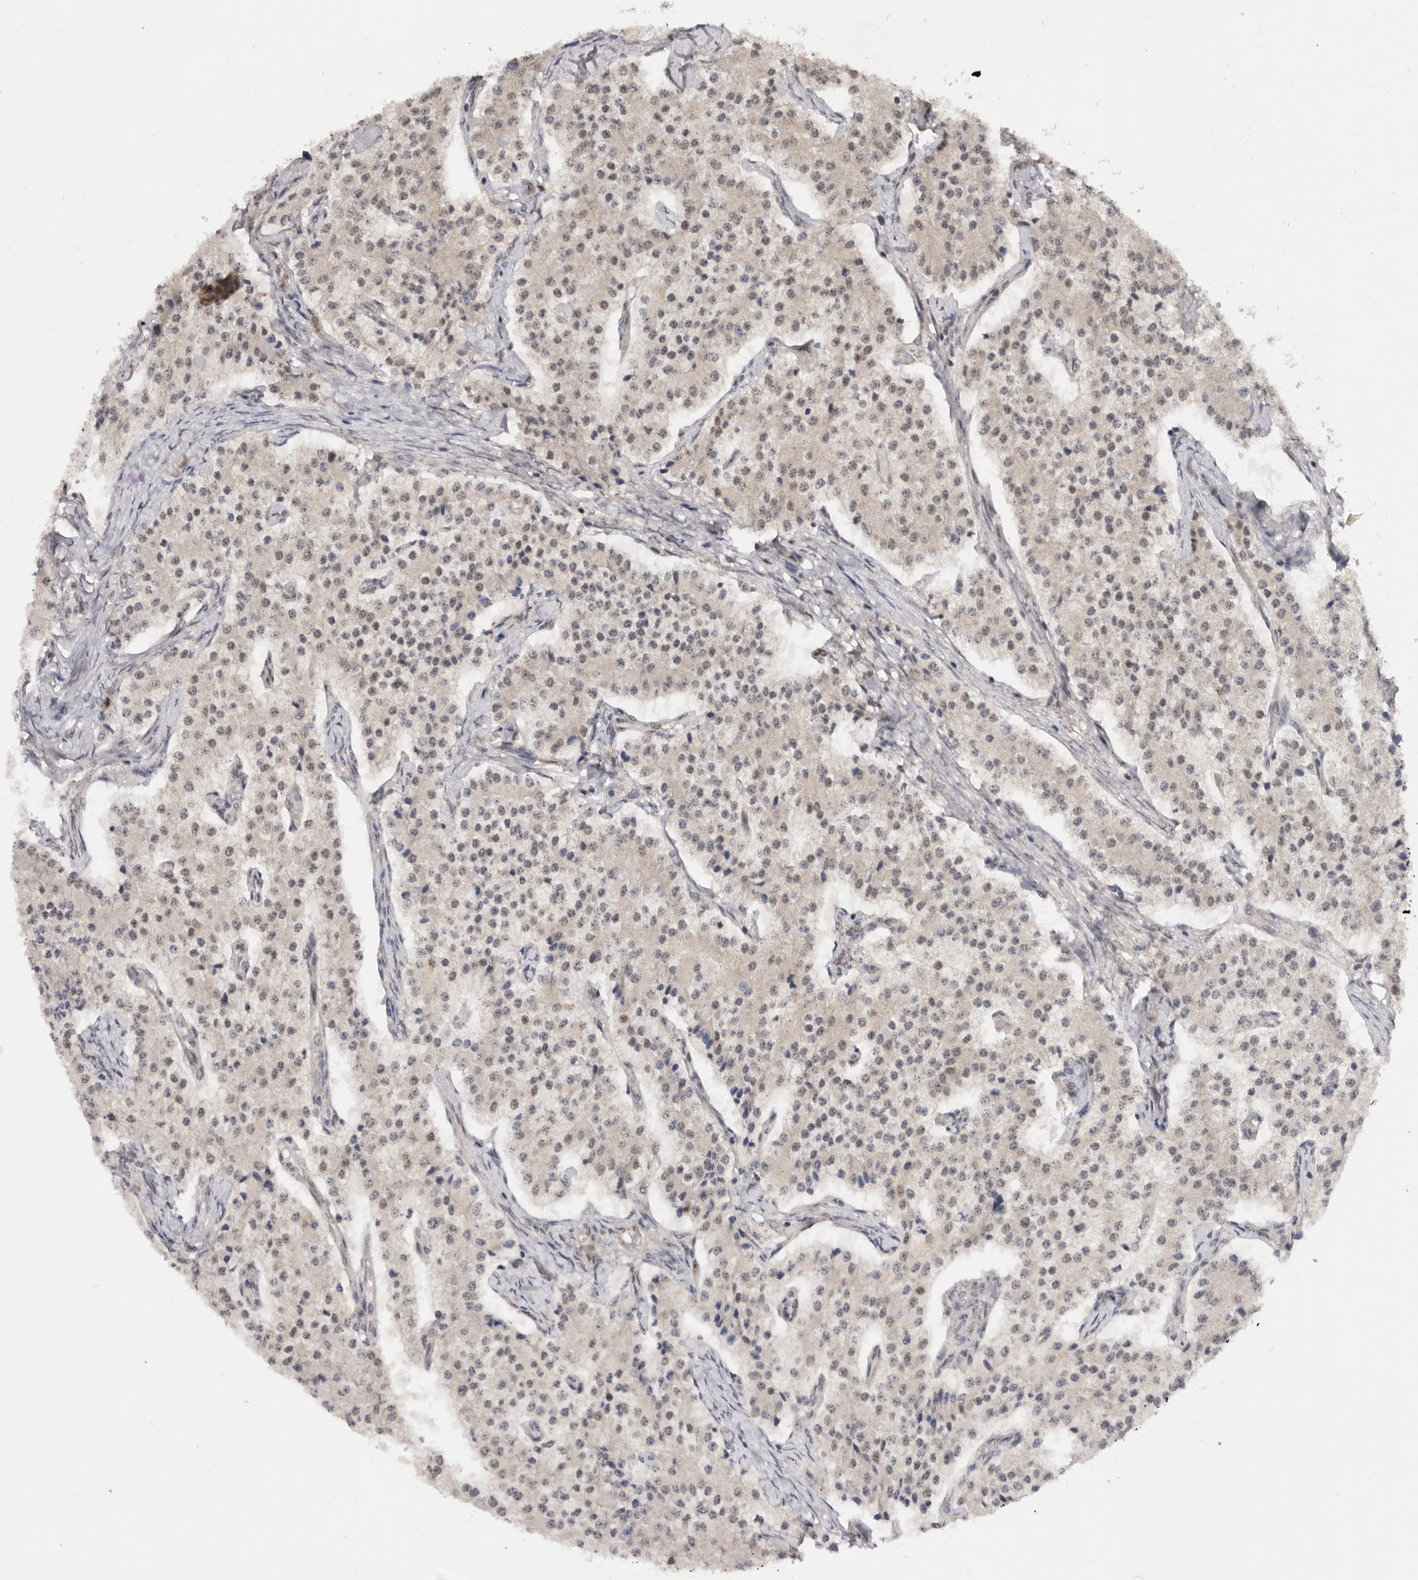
{"staining": {"intensity": "weak", "quantity": ">75%", "location": "nuclear"}, "tissue": "carcinoid", "cell_type": "Tumor cells", "image_type": "cancer", "snomed": [{"axis": "morphology", "description": "Carcinoid, malignant, NOS"}, {"axis": "topography", "description": "Colon"}], "caption": "An immunohistochemistry micrograph of tumor tissue is shown. Protein staining in brown highlights weak nuclear positivity in malignant carcinoid within tumor cells.", "gene": "TARS2", "patient": {"sex": "female", "age": 52}}